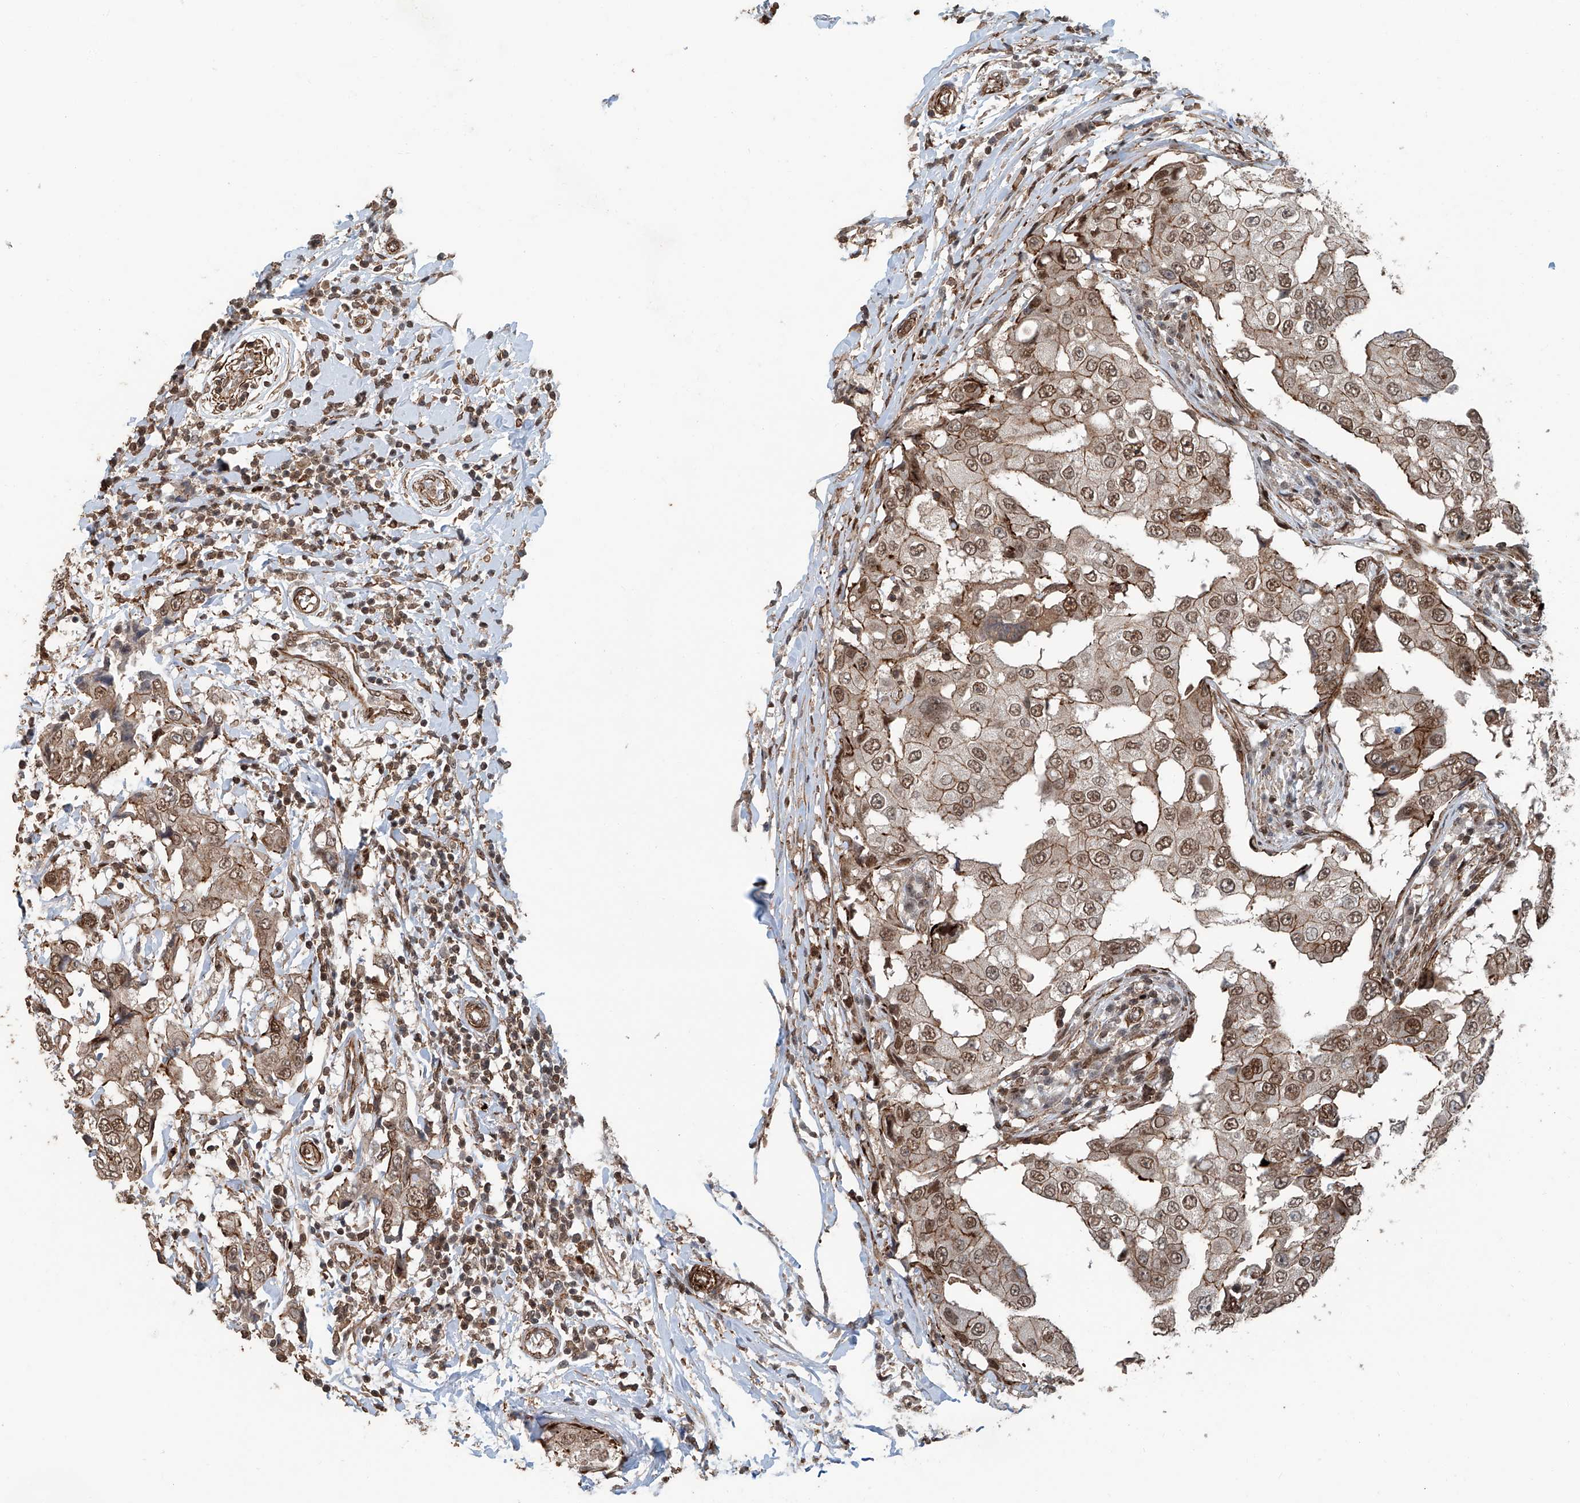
{"staining": {"intensity": "moderate", "quantity": ">75%", "location": "cytoplasmic/membranous,nuclear"}, "tissue": "breast cancer", "cell_type": "Tumor cells", "image_type": "cancer", "snomed": [{"axis": "morphology", "description": "Duct carcinoma"}, {"axis": "topography", "description": "Breast"}], "caption": "Protein staining of breast invasive ductal carcinoma tissue exhibits moderate cytoplasmic/membranous and nuclear positivity in approximately >75% of tumor cells.", "gene": "SDE2", "patient": {"sex": "female", "age": 27}}